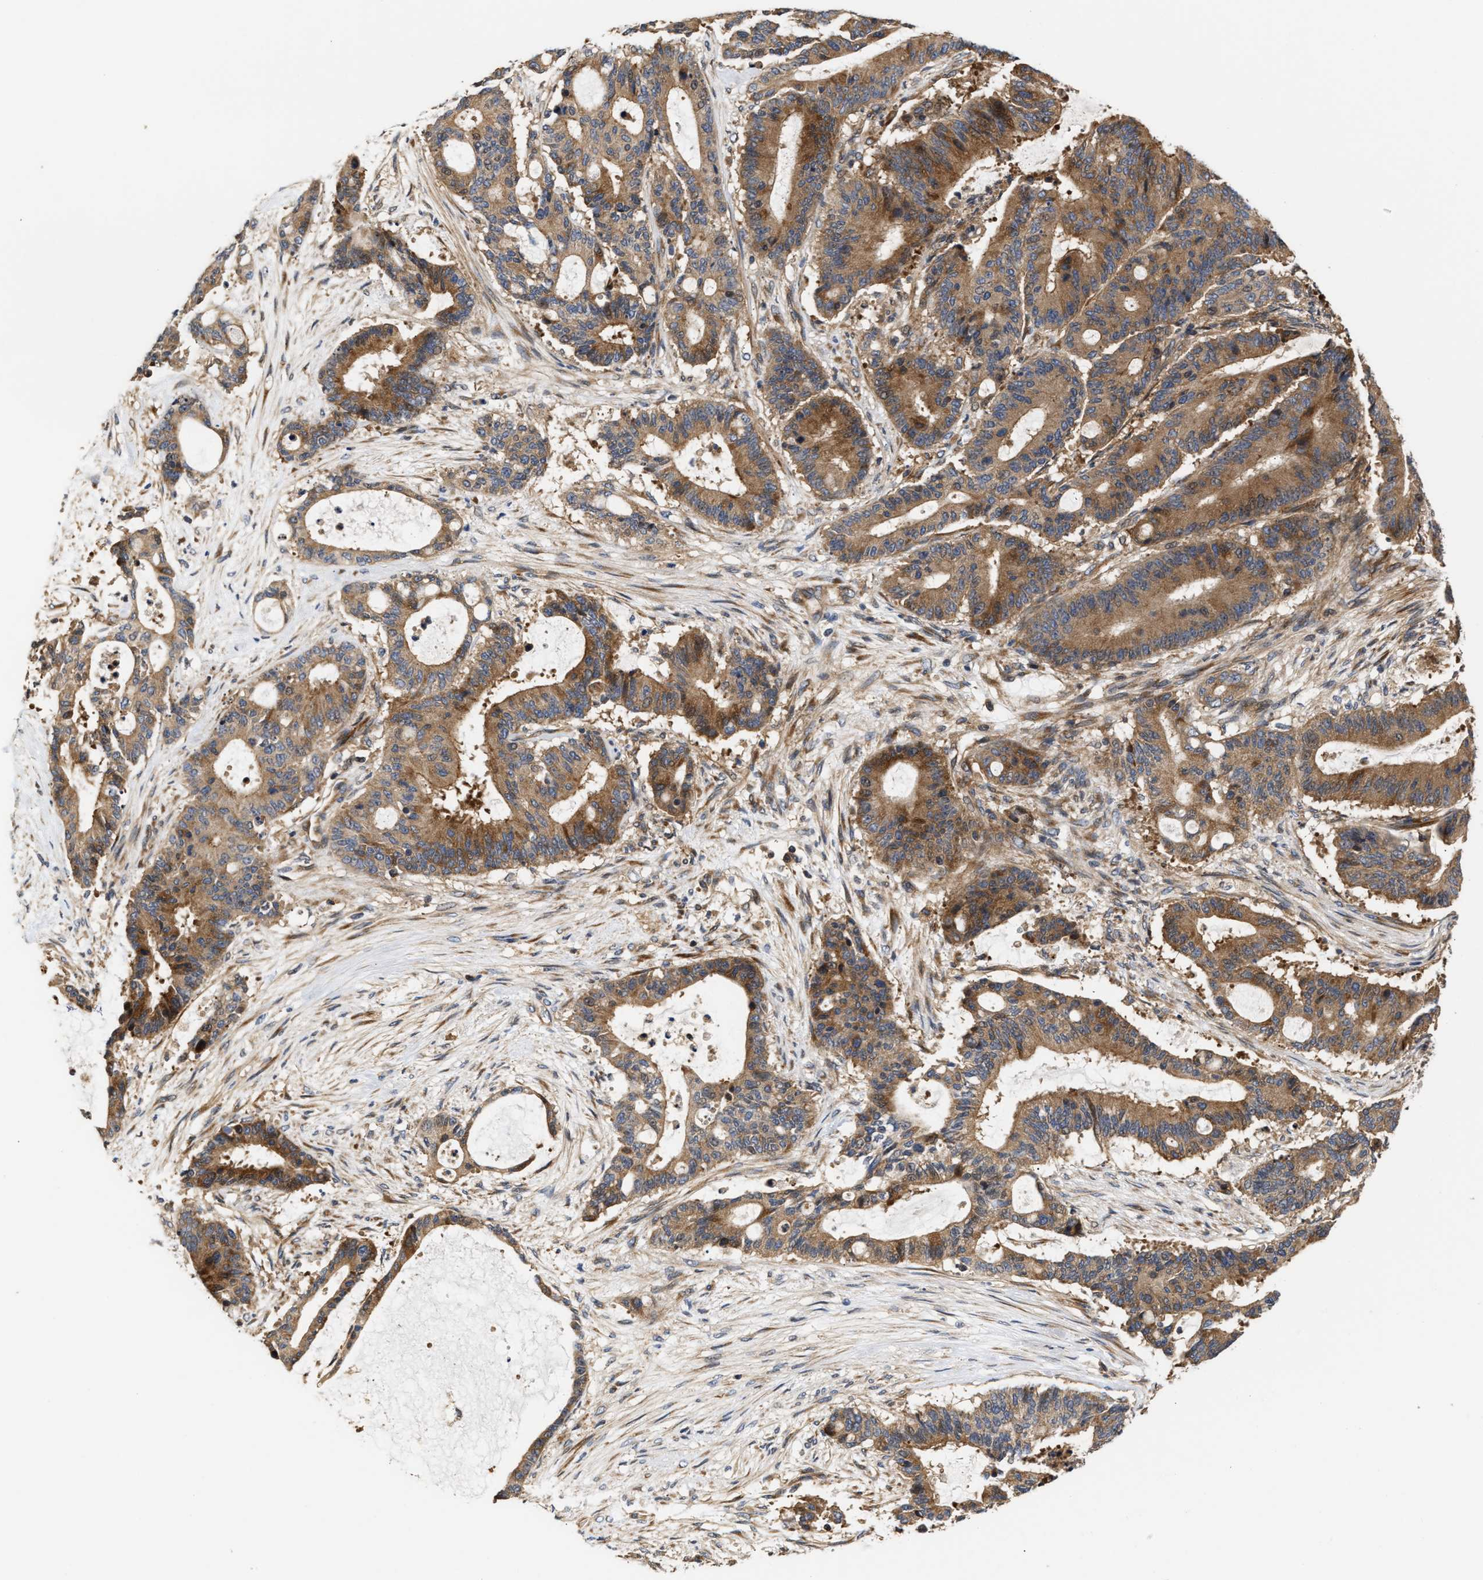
{"staining": {"intensity": "moderate", "quantity": ">75%", "location": "cytoplasmic/membranous"}, "tissue": "liver cancer", "cell_type": "Tumor cells", "image_type": "cancer", "snomed": [{"axis": "morphology", "description": "Cholangiocarcinoma"}, {"axis": "topography", "description": "Liver"}], "caption": "Immunohistochemistry (IHC) image of human liver cancer stained for a protein (brown), which demonstrates medium levels of moderate cytoplasmic/membranous staining in approximately >75% of tumor cells.", "gene": "CLIP2", "patient": {"sex": "female", "age": 73}}